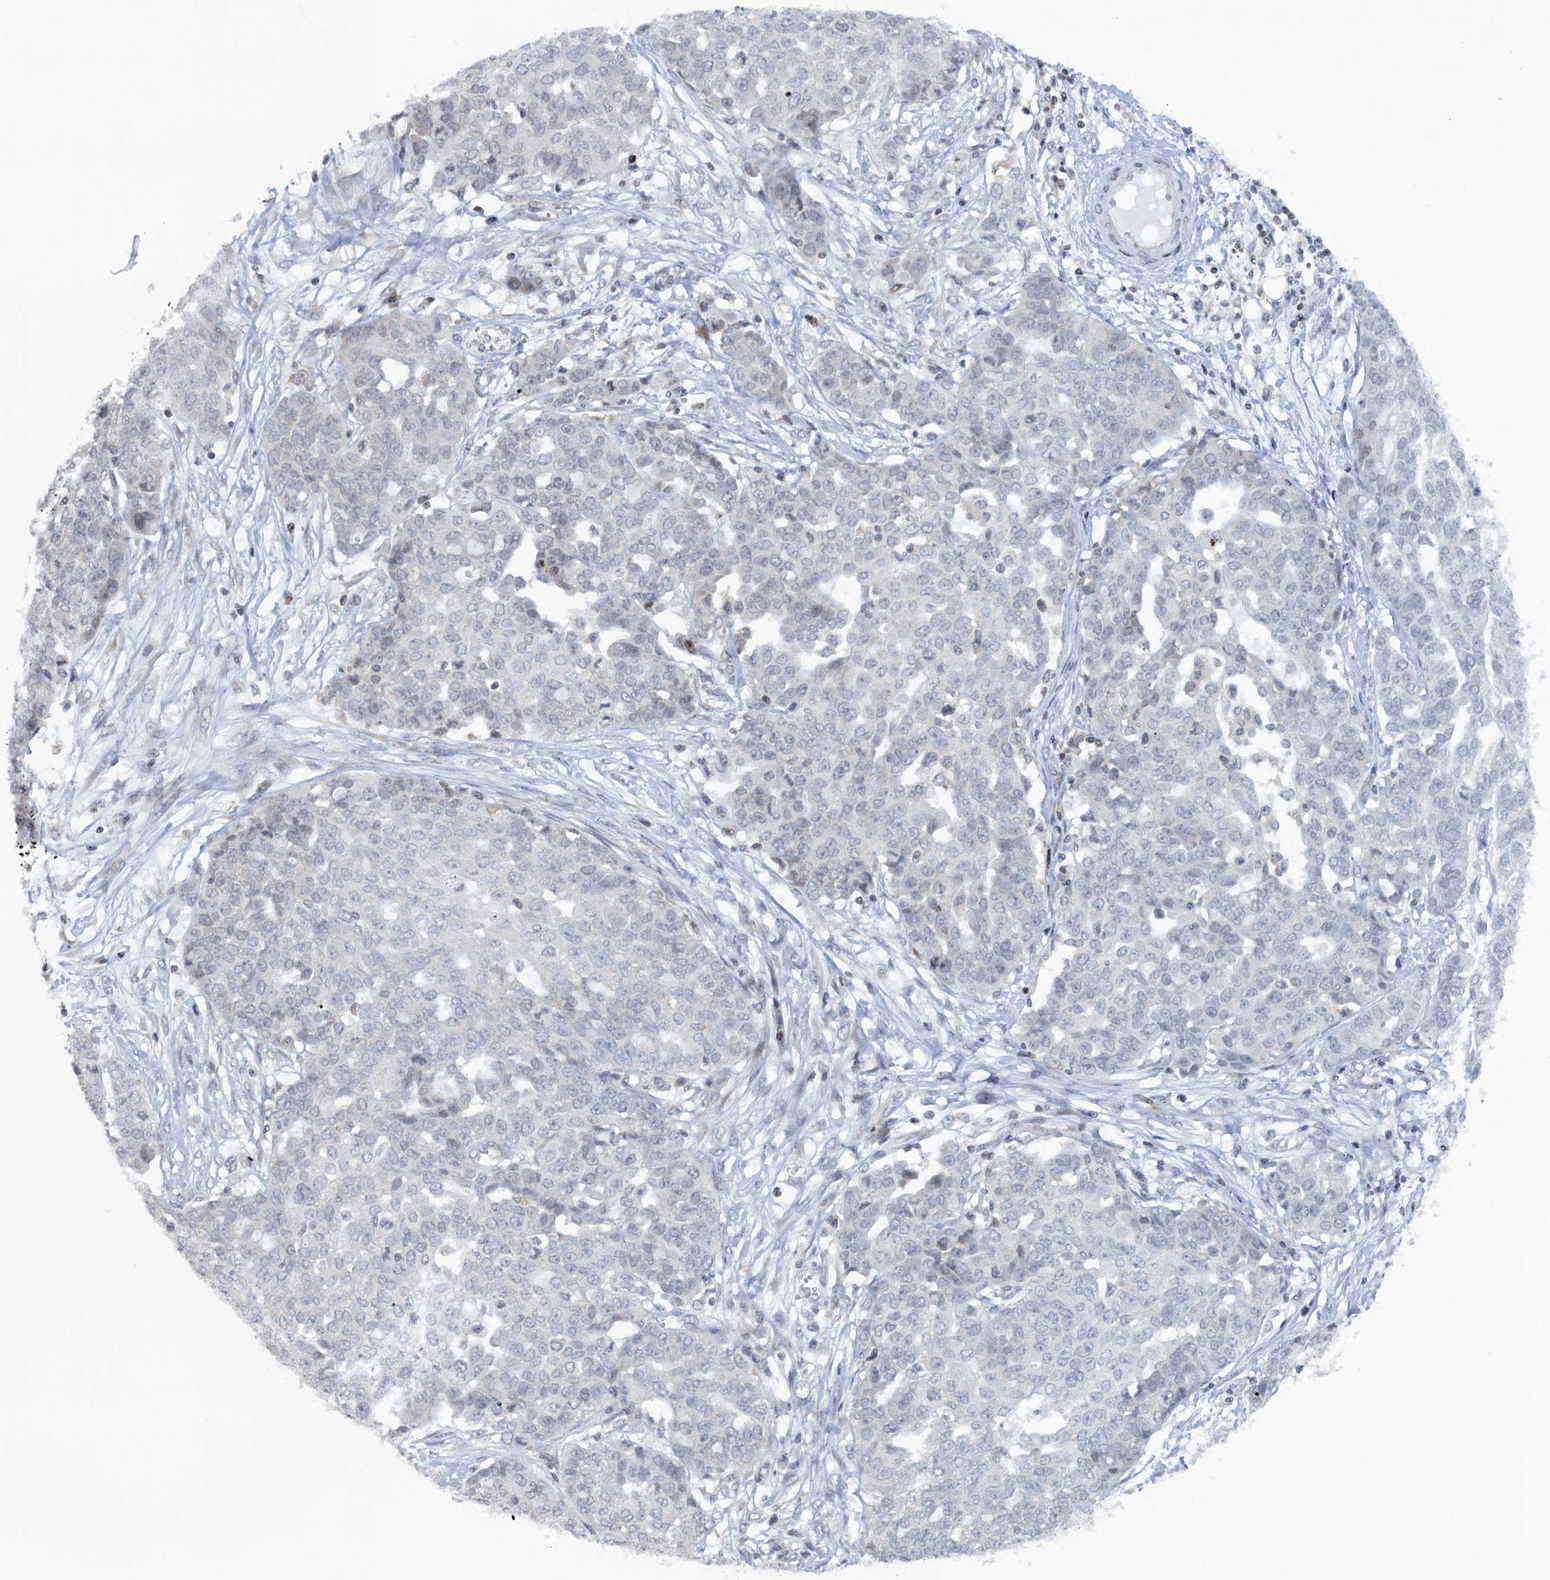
{"staining": {"intensity": "negative", "quantity": "none", "location": "none"}, "tissue": "ovarian cancer", "cell_type": "Tumor cells", "image_type": "cancer", "snomed": [{"axis": "morphology", "description": "Cystadenocarcinoma, serous, NOS"}, {"axis": "topography", "description": "Soft tissue"}, {"axis": "topography", "description": "Ovary"}], "caption": "Tumor cells show no significant protein staining in ovarian cancer (serous cystadenocarcinoma).", "gene": "FYB1", "patient": {"sex": "female", "age": 57}}